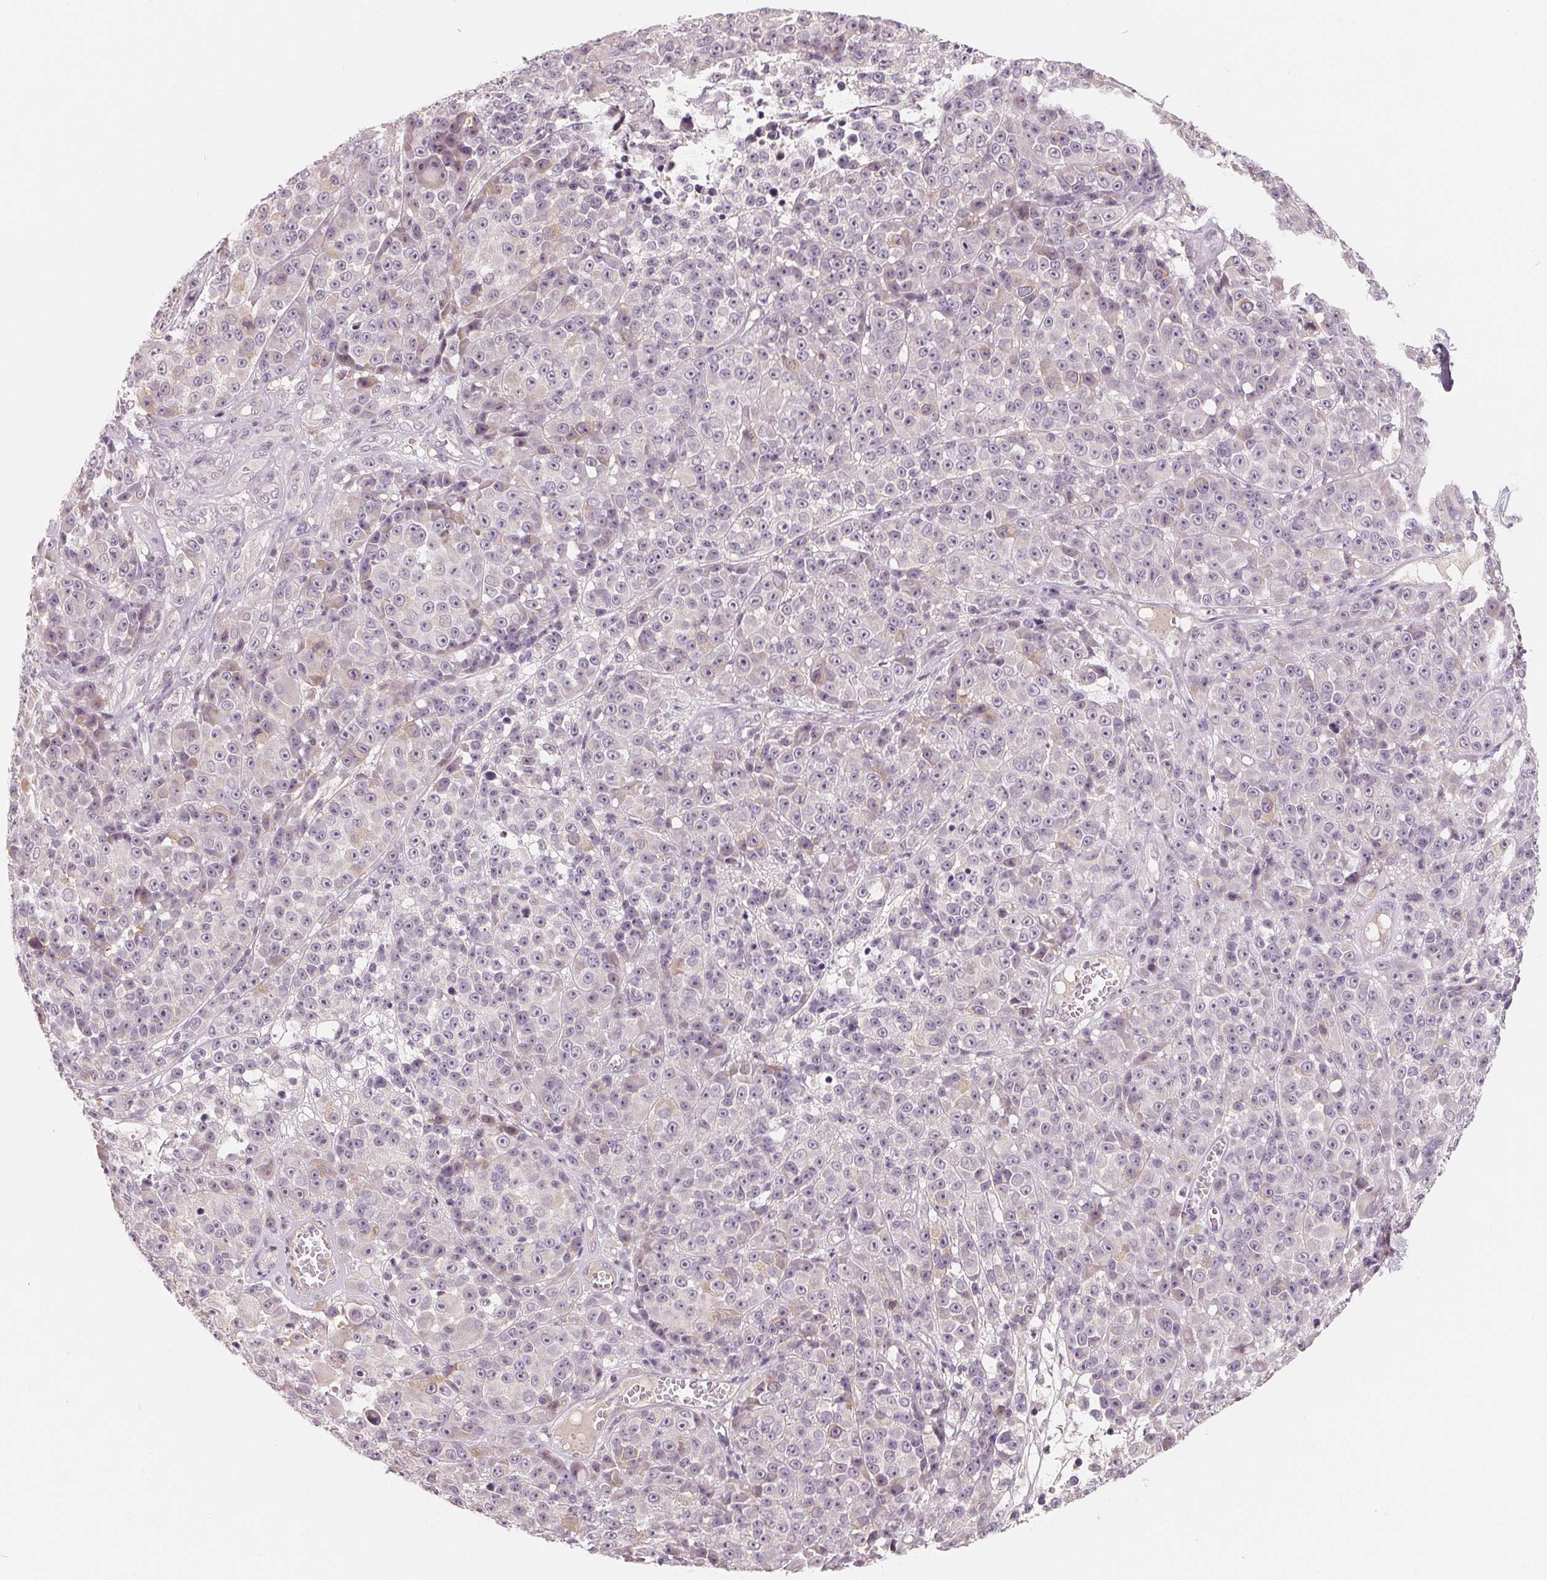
{"staining": {"intensity": "negative", "quantity": "none", "location": "none"}, "tissue": "melanoma", "cell_type": "Tumor cells", "image_type": "cancer", "snomed": [{"axis": "morphology", "description": "Malignant melanoma, NOS"}, {"axis": "topography", "description": "Skin"}, {"axis": "topography", "description": "Skin of back"}], "caption": "Malignant melanoma was stained to show a protein in brown. There is no significant staining in tumor cells.", "gene": "AQP8", "patient": {"sex": "male", "age": 91}}